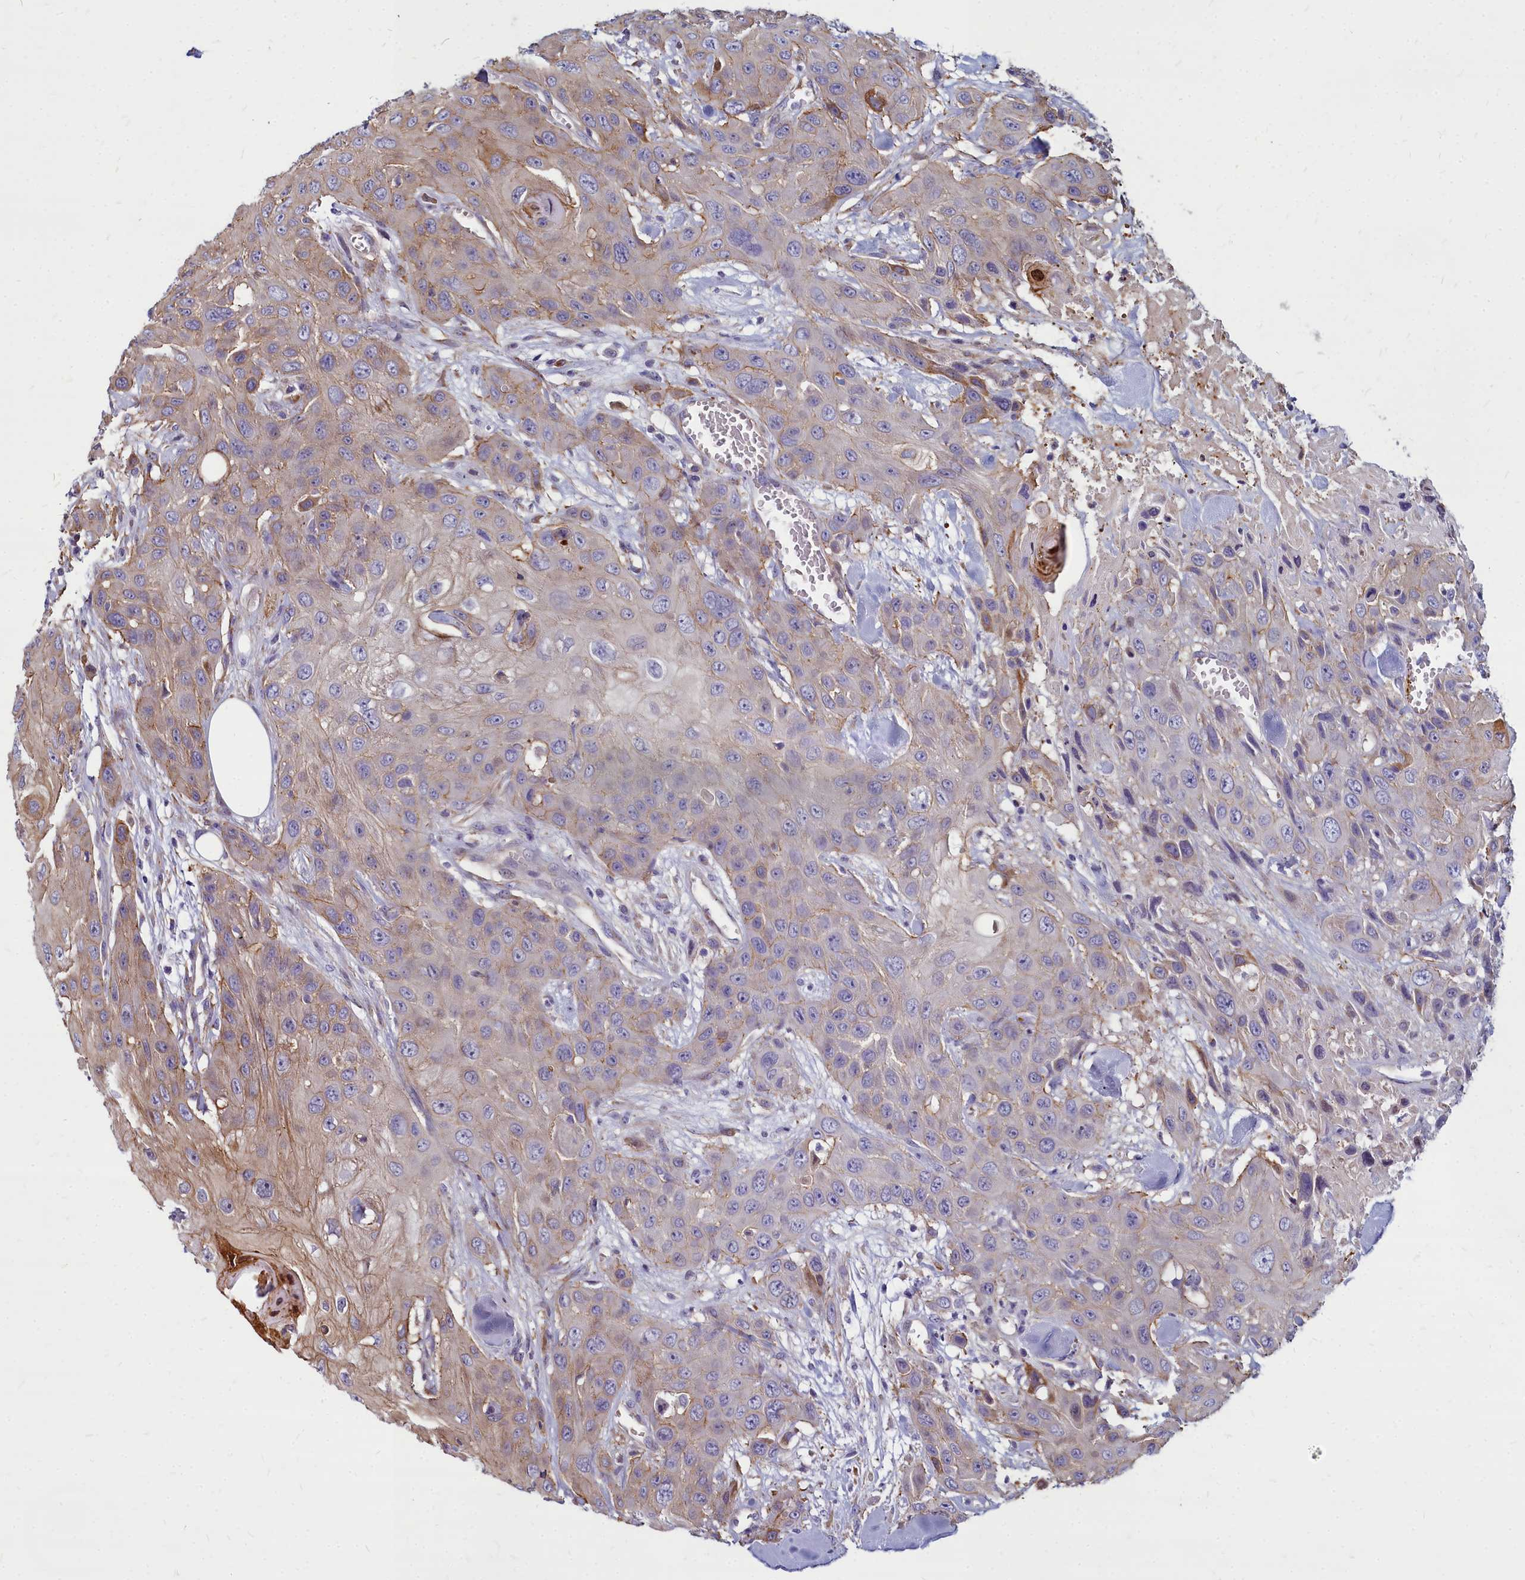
{"staining": {"intensity": "moderate", "quantity": "<25%", "location": "cytoplasmic/membranous,nuclear"}, "tissue": "head and neck cancer", "cell_type": "Tumor cells", "image_type": "cancer", "snomed": [{"axis": "morphology", "description": "Squamous cell carcinoma, NOS"}, {"axis": "topography", "description": "Head-Neck"}], "caption": "Head and neck cancer stained for a protein (brown) displays moderate cytoplasmic/membranous and nuclear positive expression in about <25% of tumor cells.", "gene": "TTC5", "patient": {"sex": "male", "age": 81}}